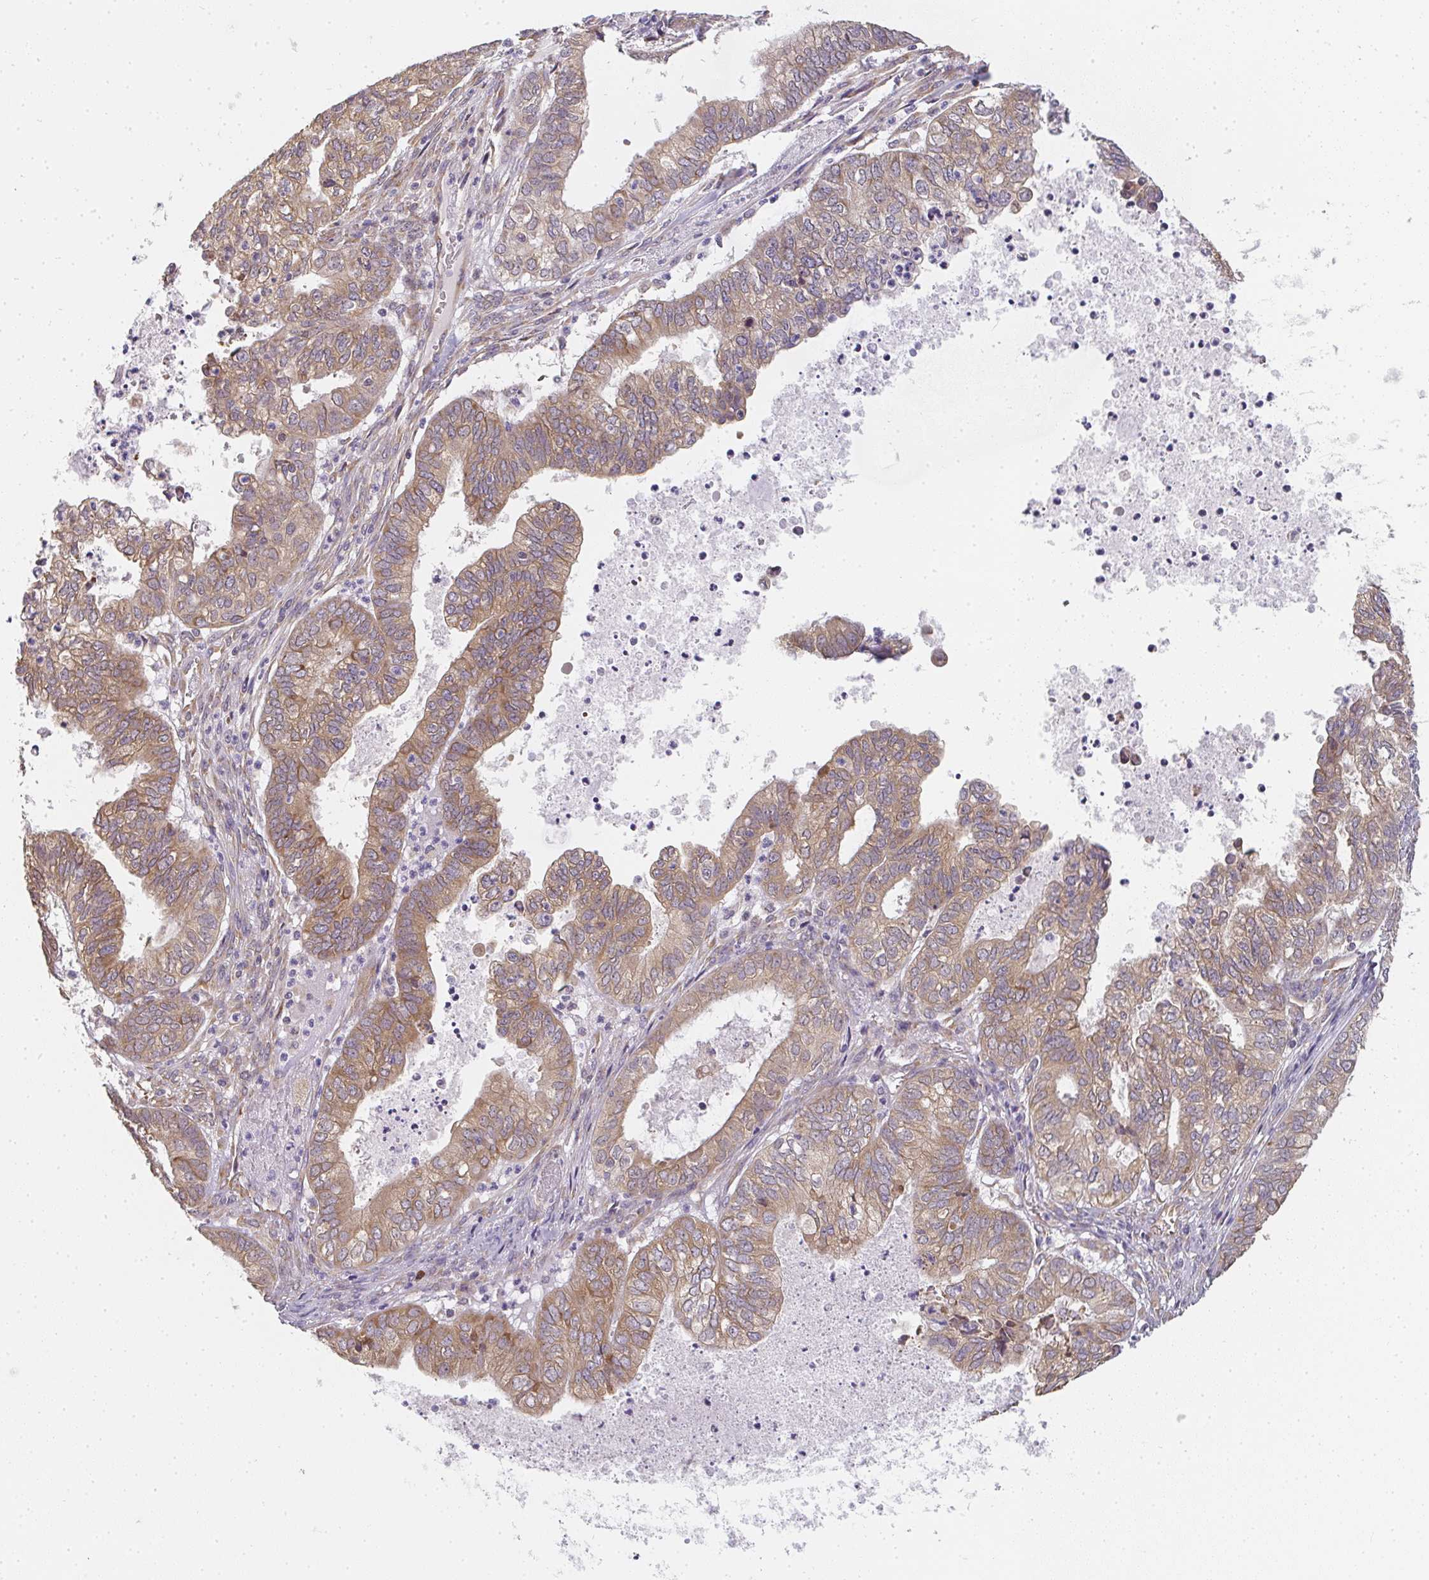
{"staining": {"intensity": "moderate", "quantity": ">75%", "location": "cytoplasmic/membranous"}, "tissue": "ovarian cancer", "cell_type": "Tumor cells", "image_type": "cancer", "snomed": [{"axis": "morphology", "description": "Carcinoma, endometroid"}, {"axis": "topography", "description": "Ovary"}], "caption": "A histopathology image of endometroid carcinoma (ovarian) stained for a protein displays moderate cytoplasmic/membranous brown staining in tumor cells.", "gene": "SLC35B3", "patient": {"sex": "female", "age": 64}}